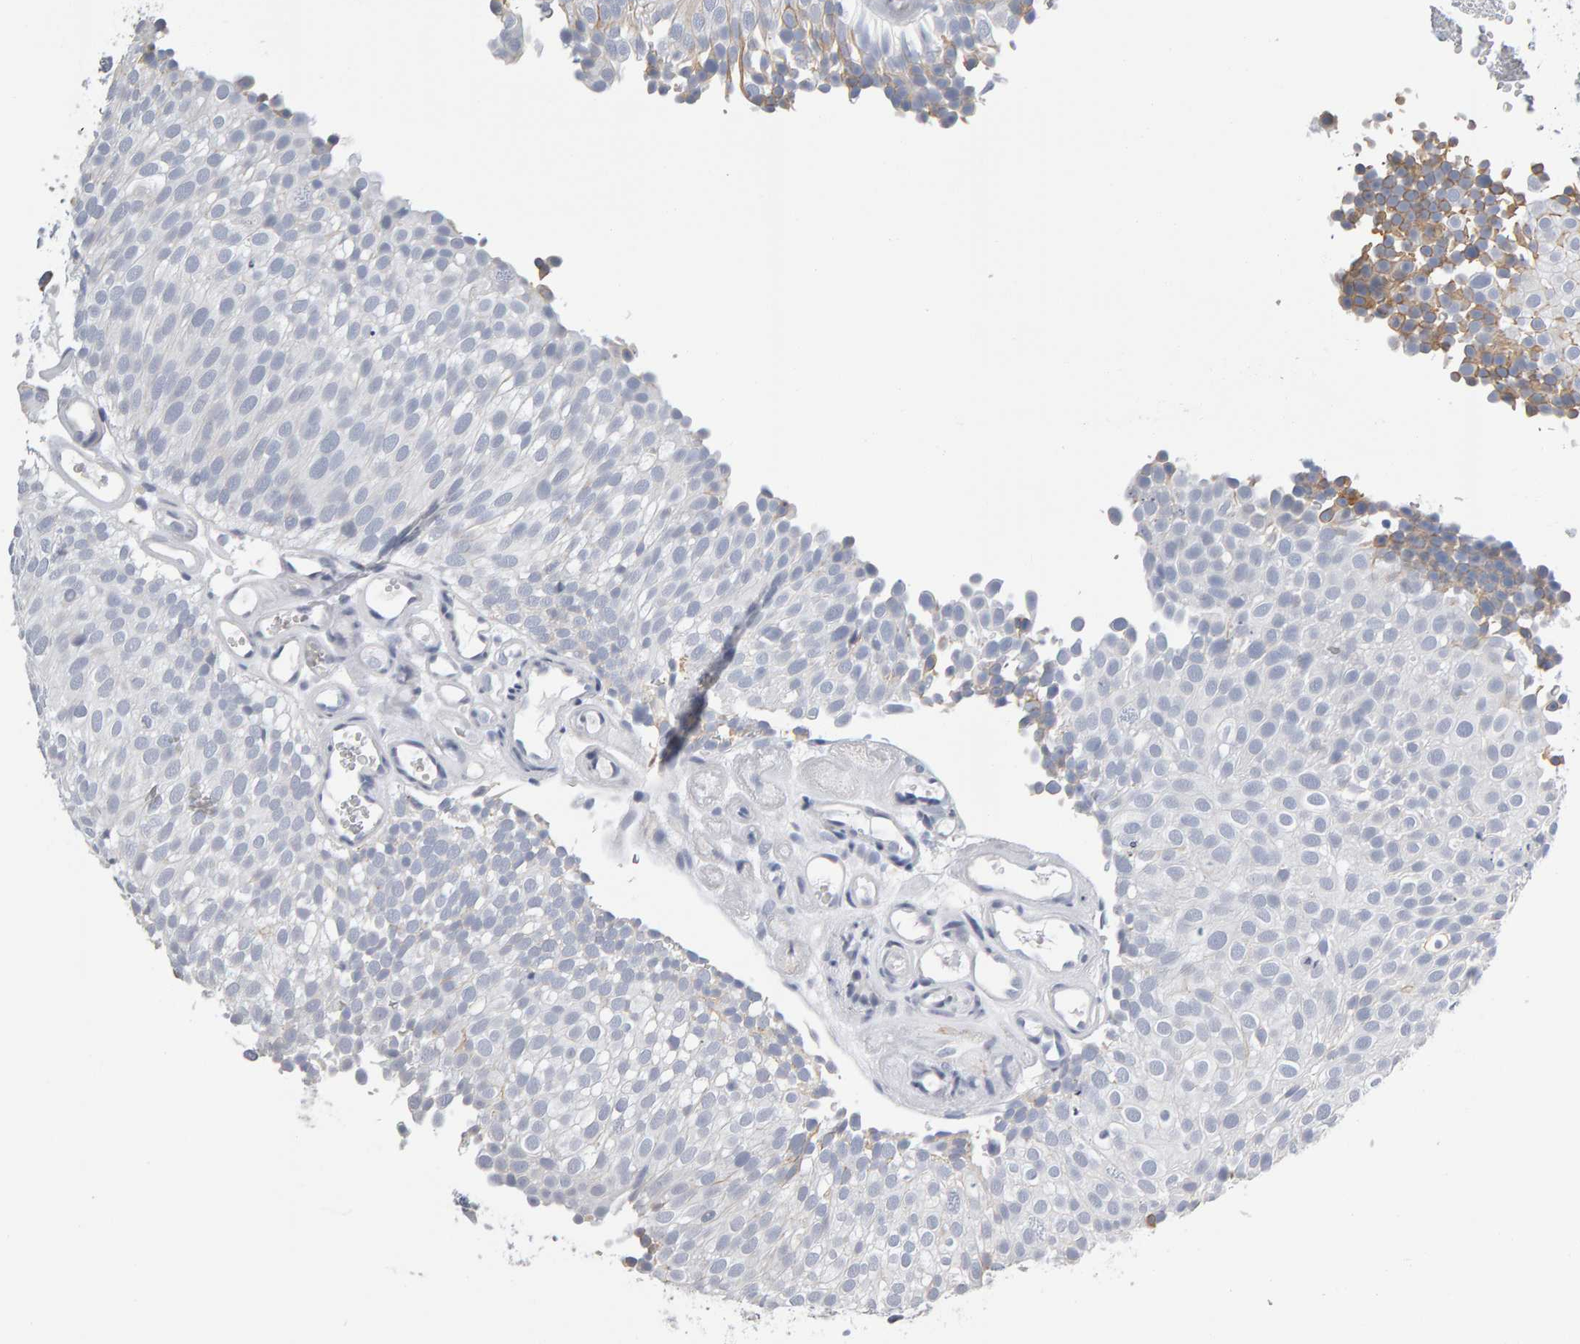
{"staining": {"intensity": "moderate", "quantity": "<25%", "location": "cytoplasmic/membranous"}, "tissue": "urothelial cancer", "cell_type": "Tumor cells", "image_type": "cancer", "snomed": [{"axis": "morphology", "description": "Urothelial carcinoma, Low grade"}, {"axis": "topography", "description": "Urinary bladder"}], "caption": "High-magnification brightfield microscopy of urothelial cancer stained with DAB (3,3'-diaminobenzidine) (brown) and counterstained with hematoxylin (blue). tumor cells exhibit moderate cytoplasmic/membranous staining is present in about<25% of cells.", "gene": "CTH", "patient": {"sex": "male", "age": 78}}